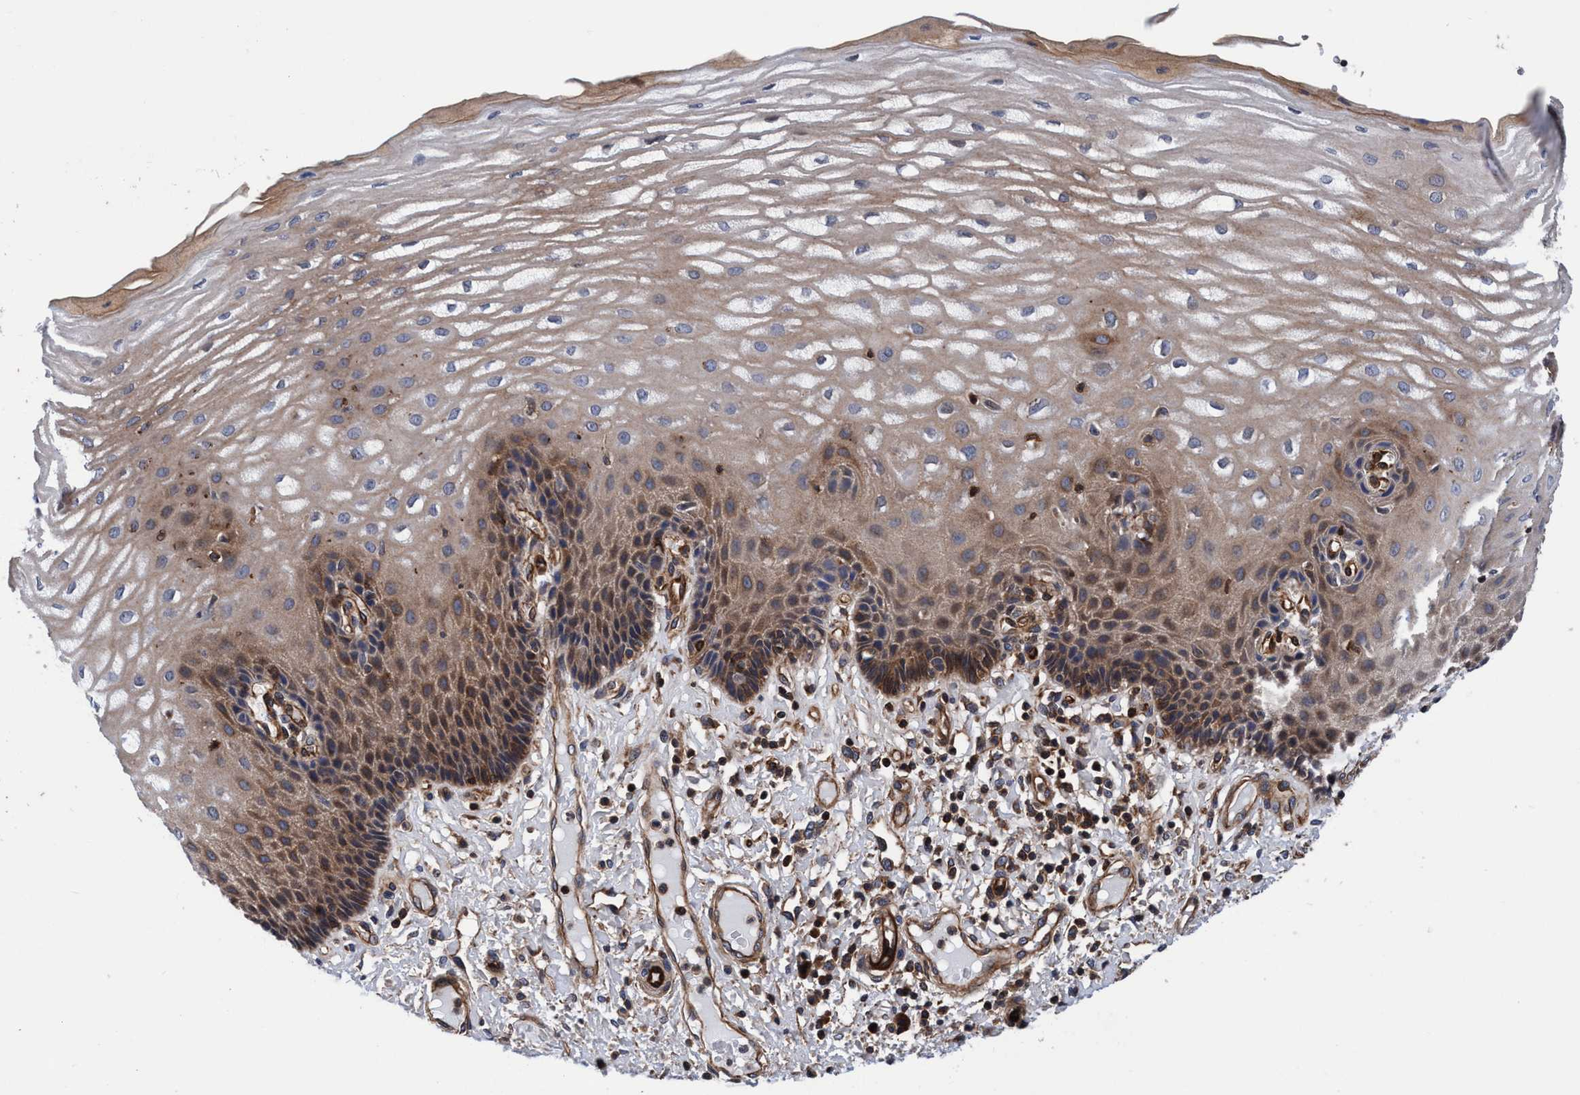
{"staining": {"intensity": "strong", "quantity": ">75%", "location": "cytoplasmic/membranous"}, "tissue": "esophagus", "cell_type": "Squamous epithelial cells", "image_type": "normal", "snomed": [{"axis": "morphology", "description": "Normal tissue, NOS"}, {"axis": "topography", "description": "Esophagus"}], "caption": "Strong cytoplasmic/membranous protein staining is identified in approximately >75% of squamous epithelial cells in esophagus. Nuclei are stained in blue.", "gene": "MCM3AP", "patient": {"sex": "male", "age": 54}}